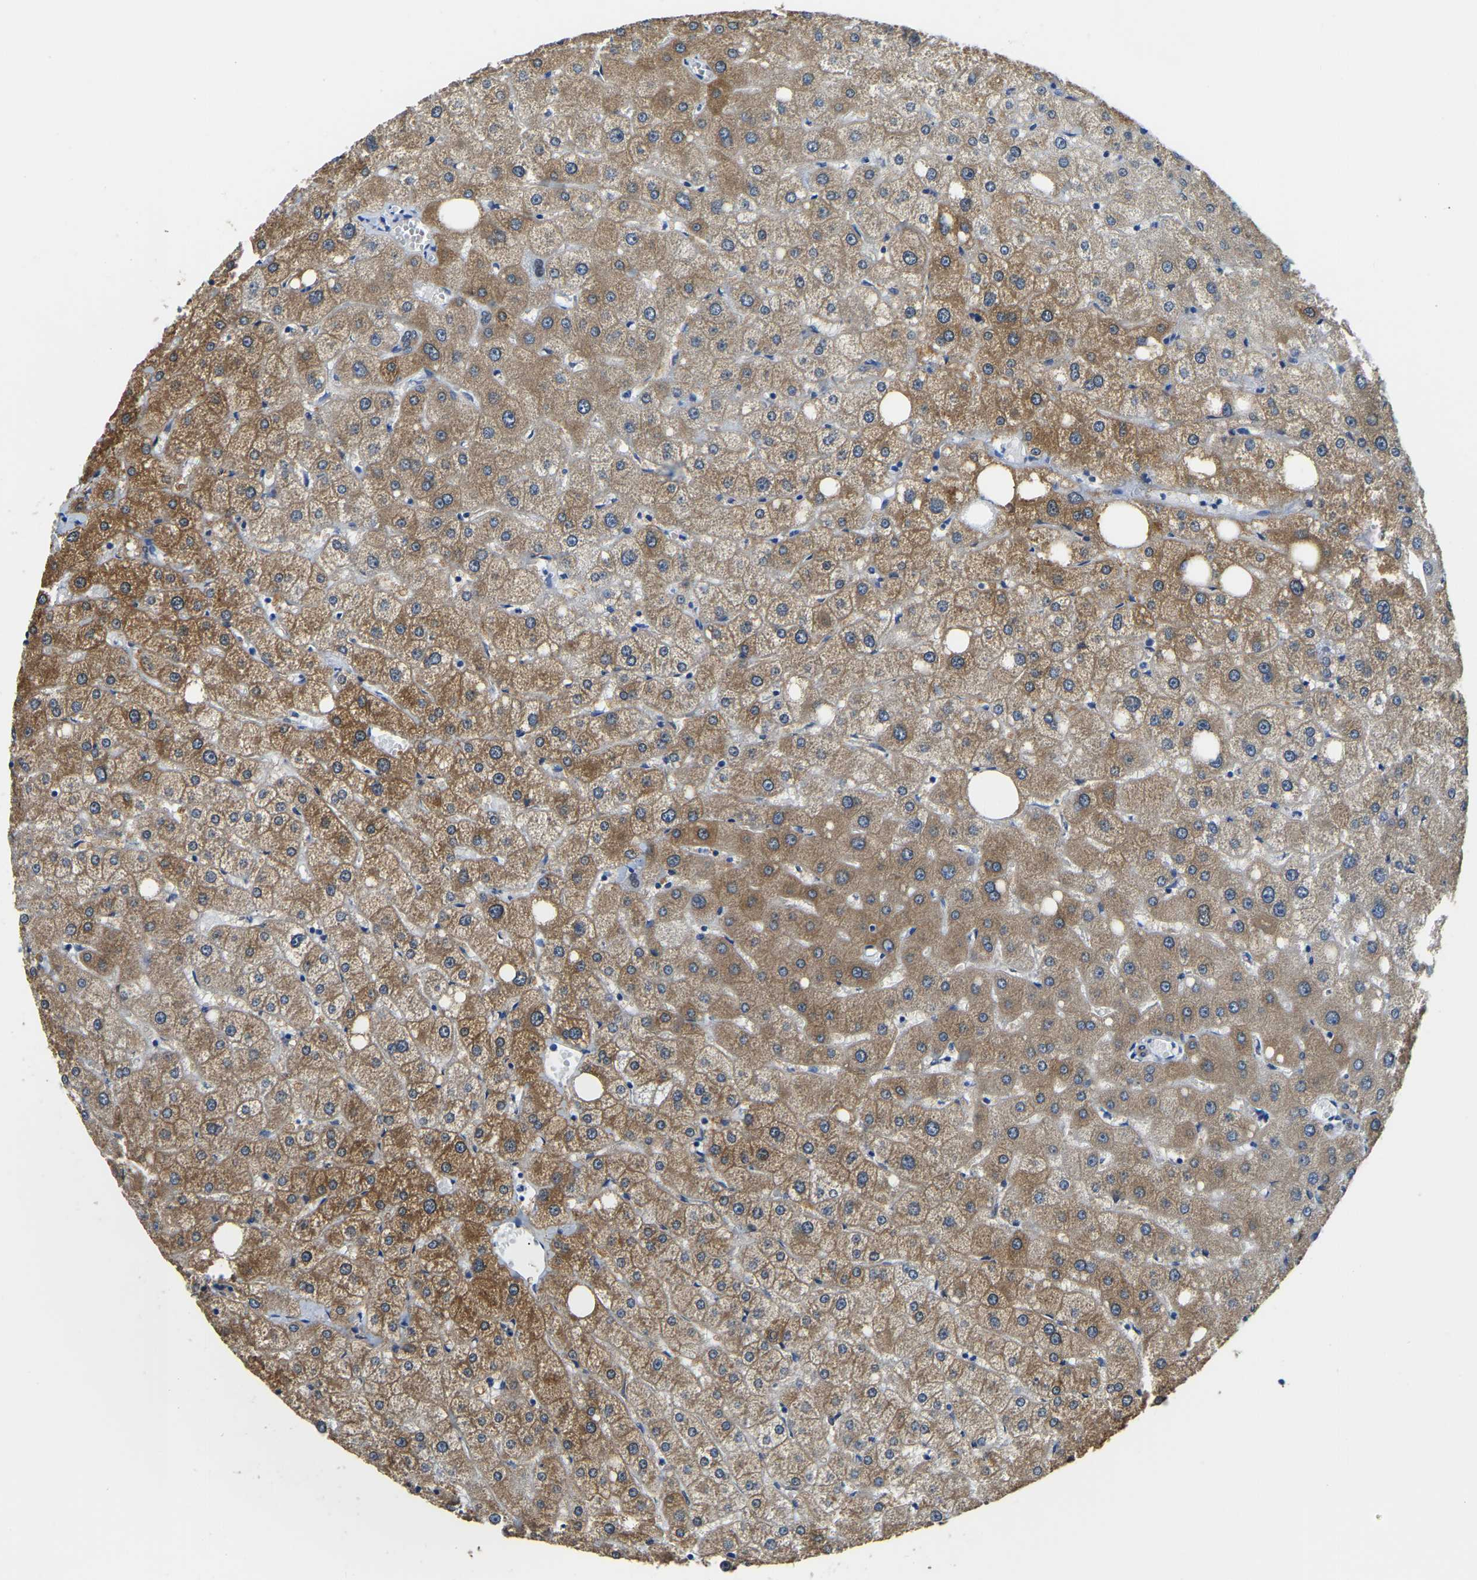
{"staining": {"intensity": "moderate", "quantity": "25%-75%", "location": "cytoplasmic/membranous"}, "tissue": "liver", "cell_type": "Cholangiocytes", "image_type": "normal", "snomed": [{"axis": "morphology", "description": "Normal tissue, NOS"}, {"axis": "topography", "description": "Liver"}], "caption": "IHC histopathology image of unremarkable liver: liver stained using immunohistochemistry displays medium levels of moderate protein expression localized specifically in the cytoplasmic/membranous of cholangiocytes, appearing as a cytoplasmic/membranous brown color.", "gene": "ZDHHC13", "patient": {"sex": "male", "age": 73}}